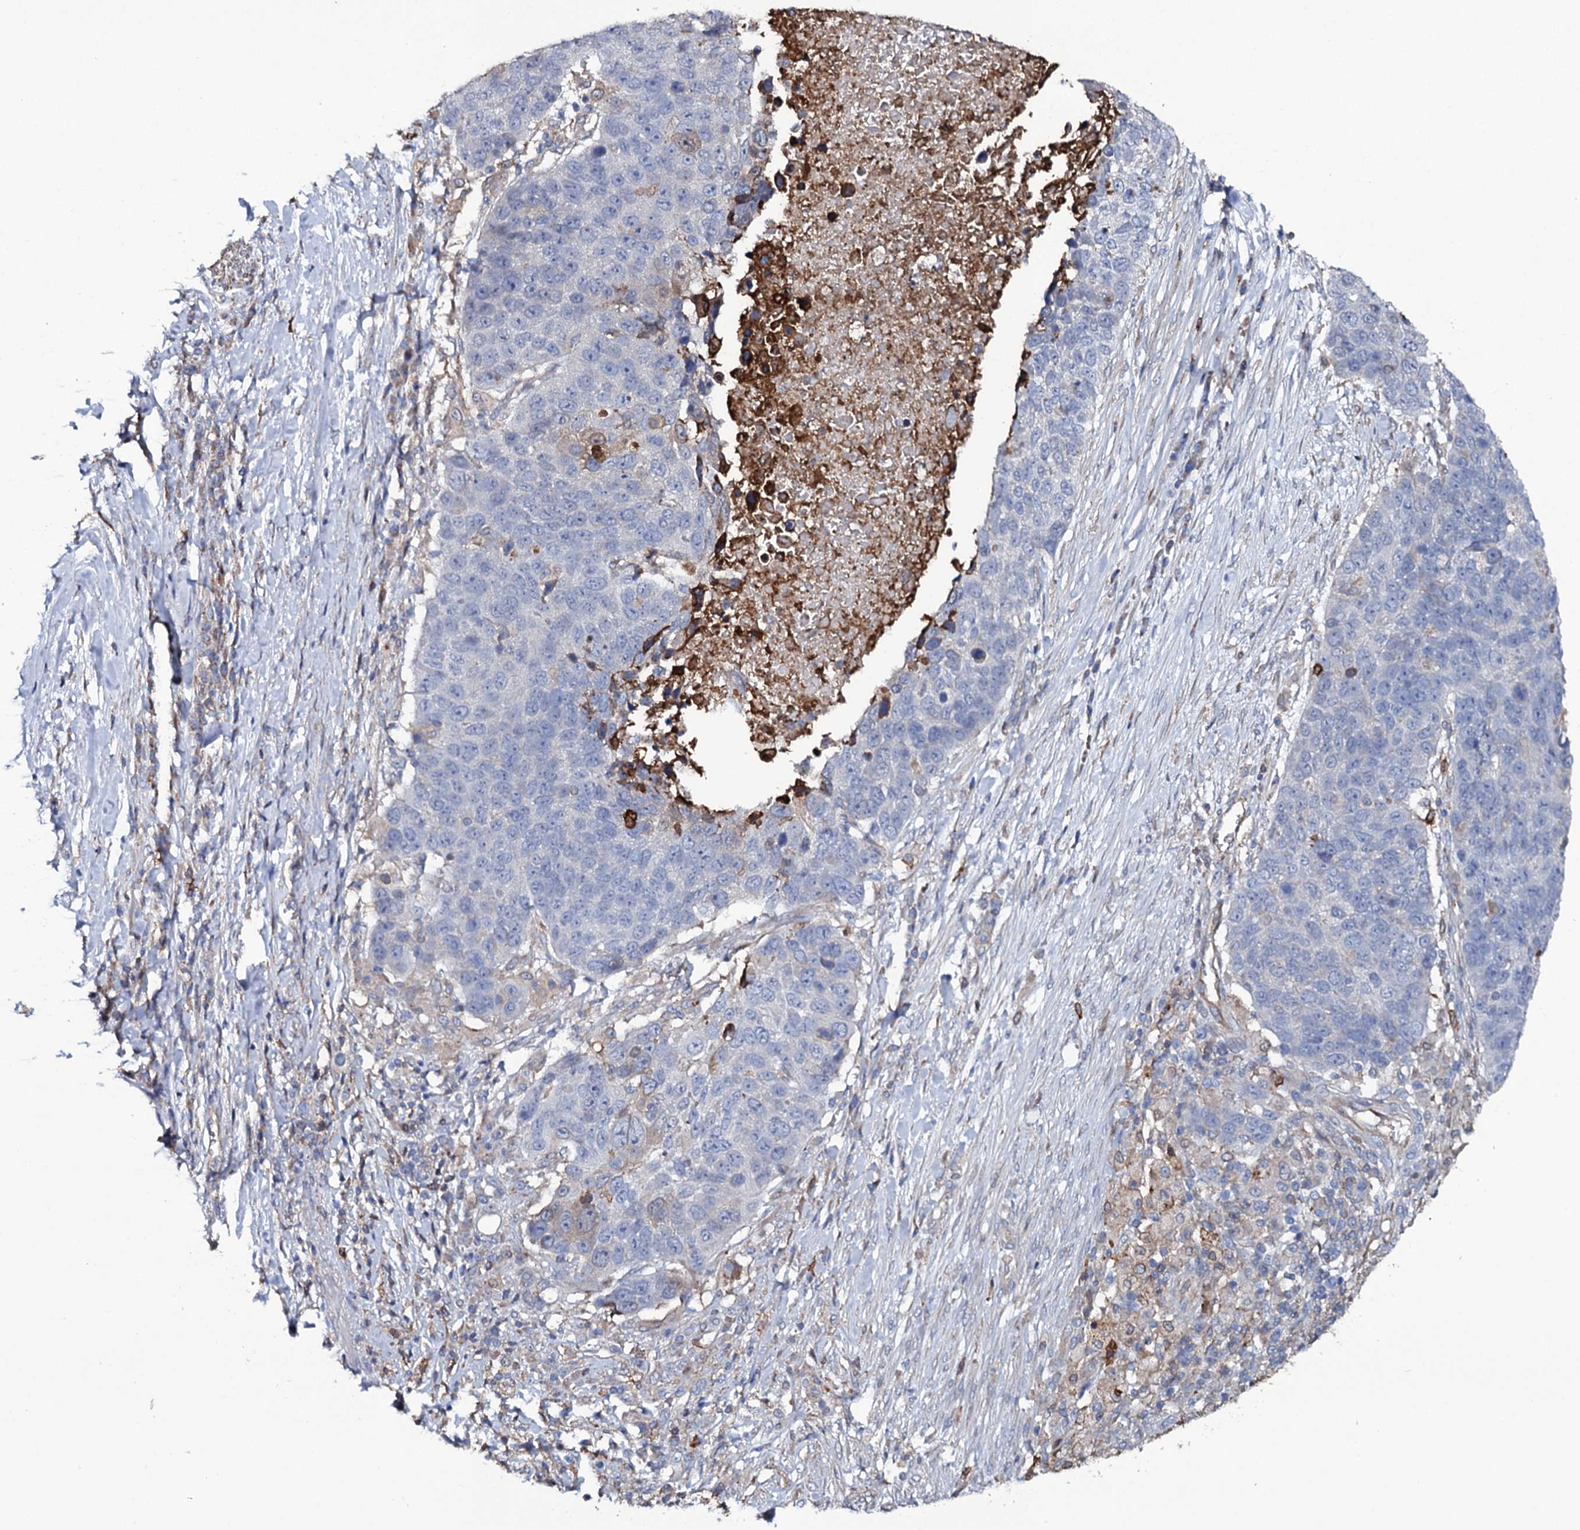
{"staining": {"intensity": "negative", "quantity": "none", "location": "none"}, "tissue": "lung cancer", "cell_type": "Tumor cells", "image_type": "cancer", "snomed": [{"axis": "morphology", "description": "Normal tissue, NOS"}, {"axis": "morphology", "description": "Squamous cell carcinoma, NOS"}, {"axis": "topography", "description": "Lymph node"}, {"axis": "topography", "description": "Lung"}], "caption": "A histopathology image of squamous cell carcinoma (lung) stained for a protein demonstrates no brown staining in tumor cells.", "gene": "TTC23", "patient": {"sex": "male", "age": 66}}